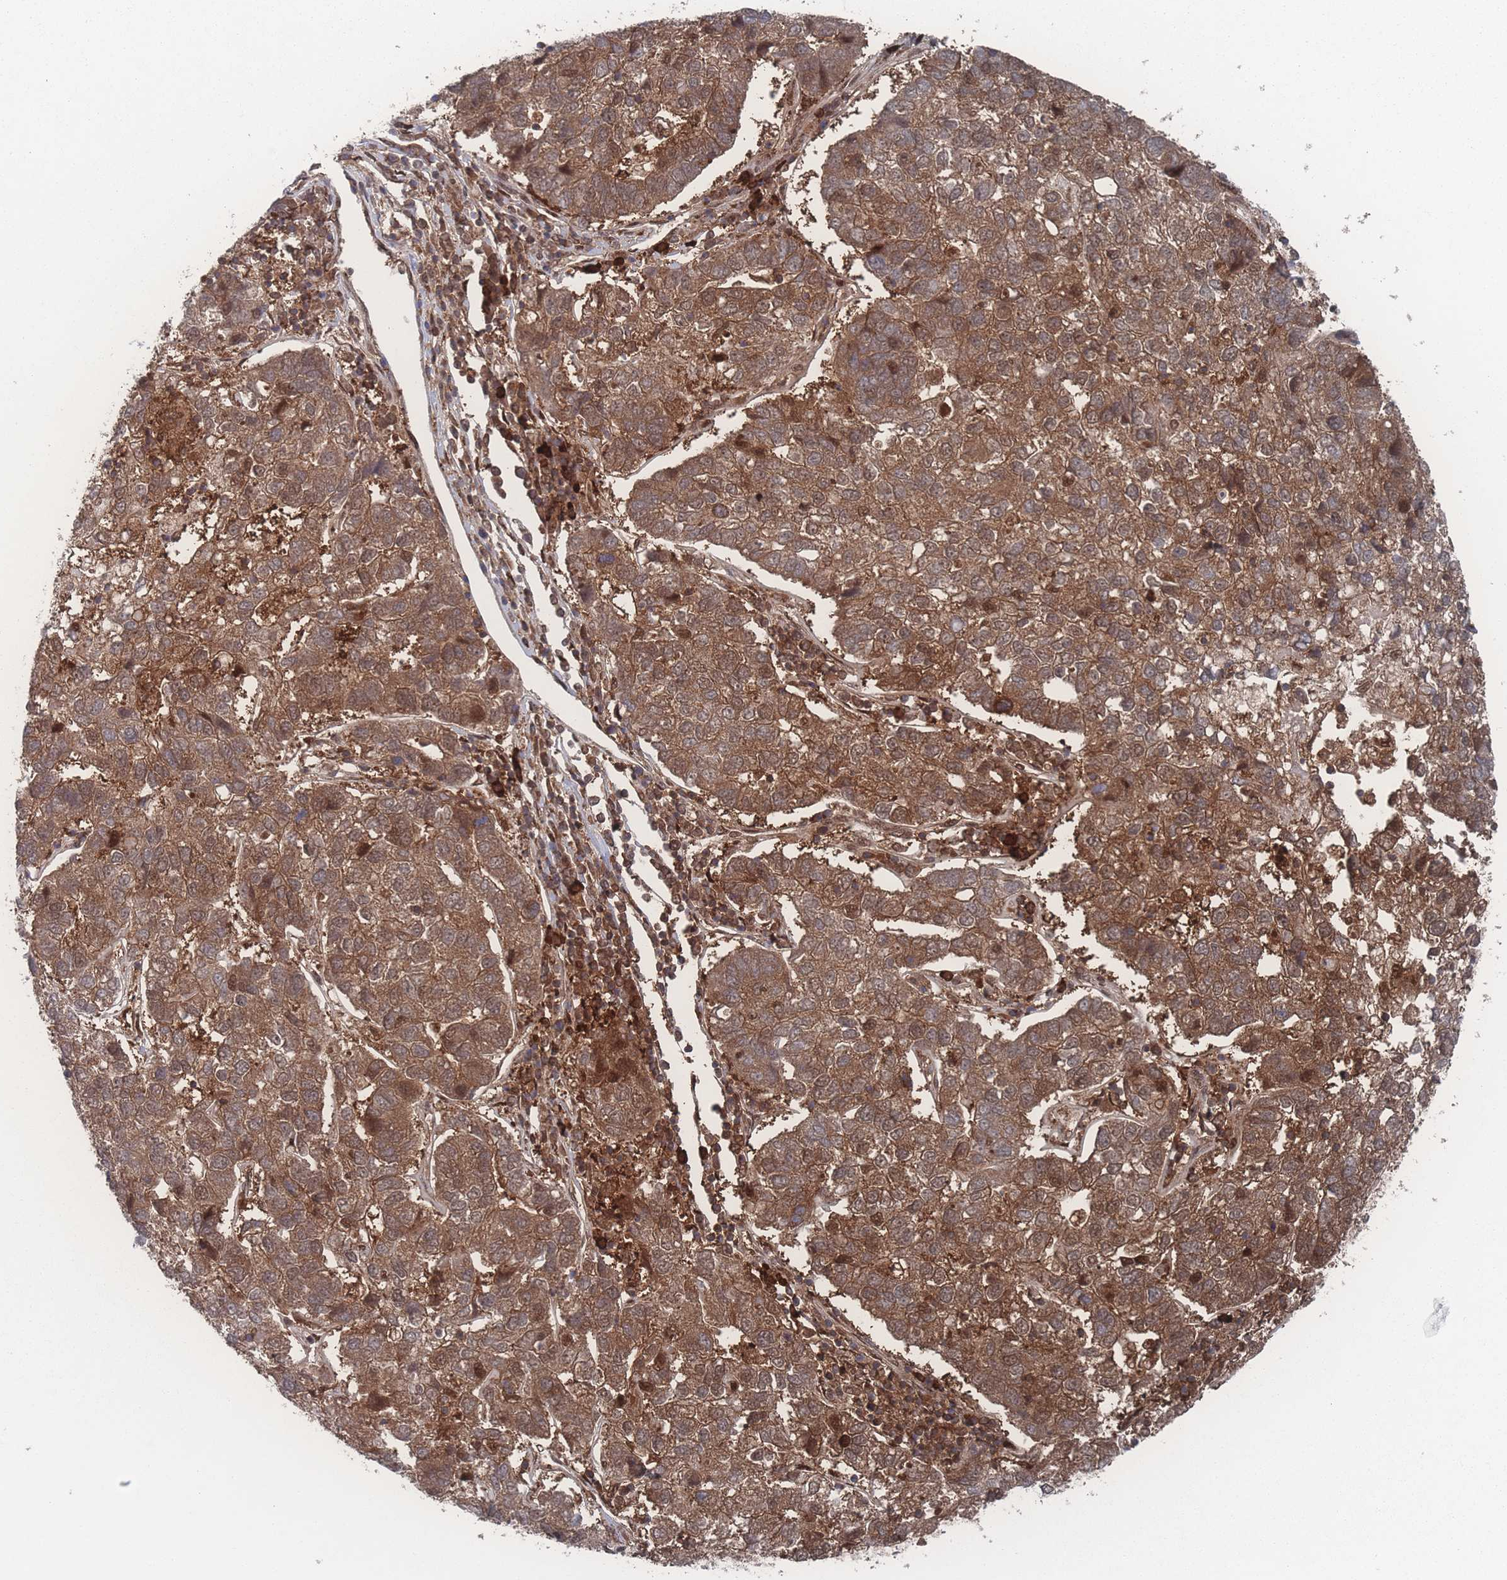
{"staining": {"intensity": "moderate", "quantity": ">75%", "location": "cytoplasmic/membranous,nuclear"}, "tissue": "pancreatic cancer", "cell_type": "Tumor cells", "image_type": "cancer", "snomed": [{"axis": "morphology", "description": "Adenocarcinoma, NOS"}, {"axis": "topography", "description": "Pancreas"}], "caption": "Immunohistochemistry (IHC) staining of pancreatic adenocarcinoma, which demonstrates medium levels of moderate cytoplasmic/membranous and nuclear staining in approximately >75% of tumor cells indicating moderate cytoplasmic/membranous and nuclear protein positivity. The staining was performed using DAB (3,3'-diaminobenzidine) (brown) for protein detection and nuclei were counterstained in hematoxylin (blue).", "gene": "PSMA1", "patient": {"sex": "female", "age": 61}}